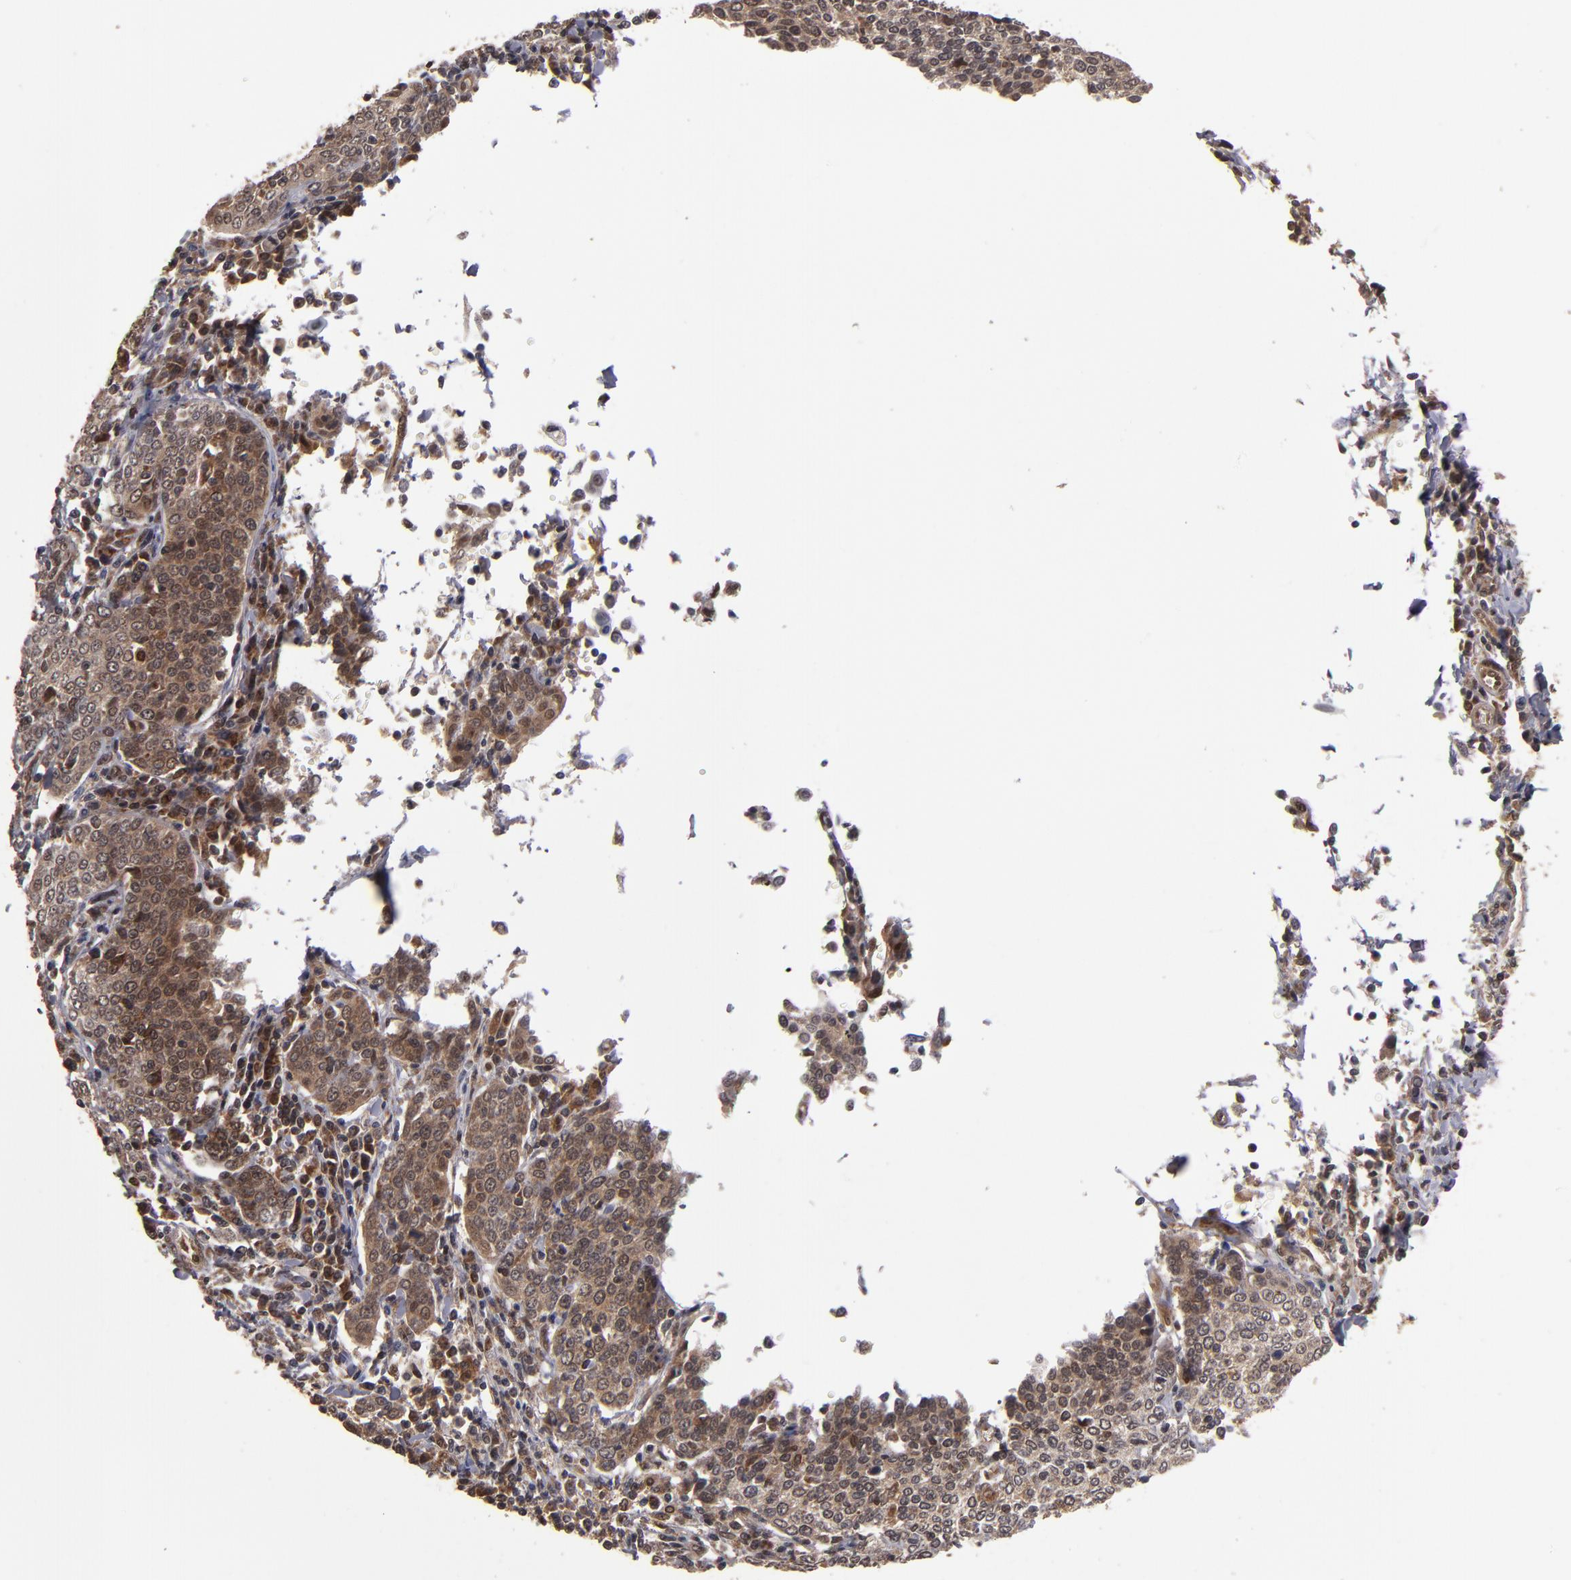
{"staining": {"intensity": "moderate", "quantity": ">75%", "location": "cytoplasmic/membranous"}, "tissue": "cervical cancer", "cell_type": "Tumor cells", "image_type": "cancer", "snomed": [{"axis": "morphology", "description": "Squamous cell carcinoma, NOS"}, {"axis": "topography", "description": "Cervix"}], "caption": "There is medium levels of moderate cytoplasmic/membranous positivity in tumor cells of cervical cancer (squamous cell carcinoma), as demonstrated by immunohistochemical staining (brown color).", "gene": "CUL5", "patient": {"sex": "female", "age": 40}}